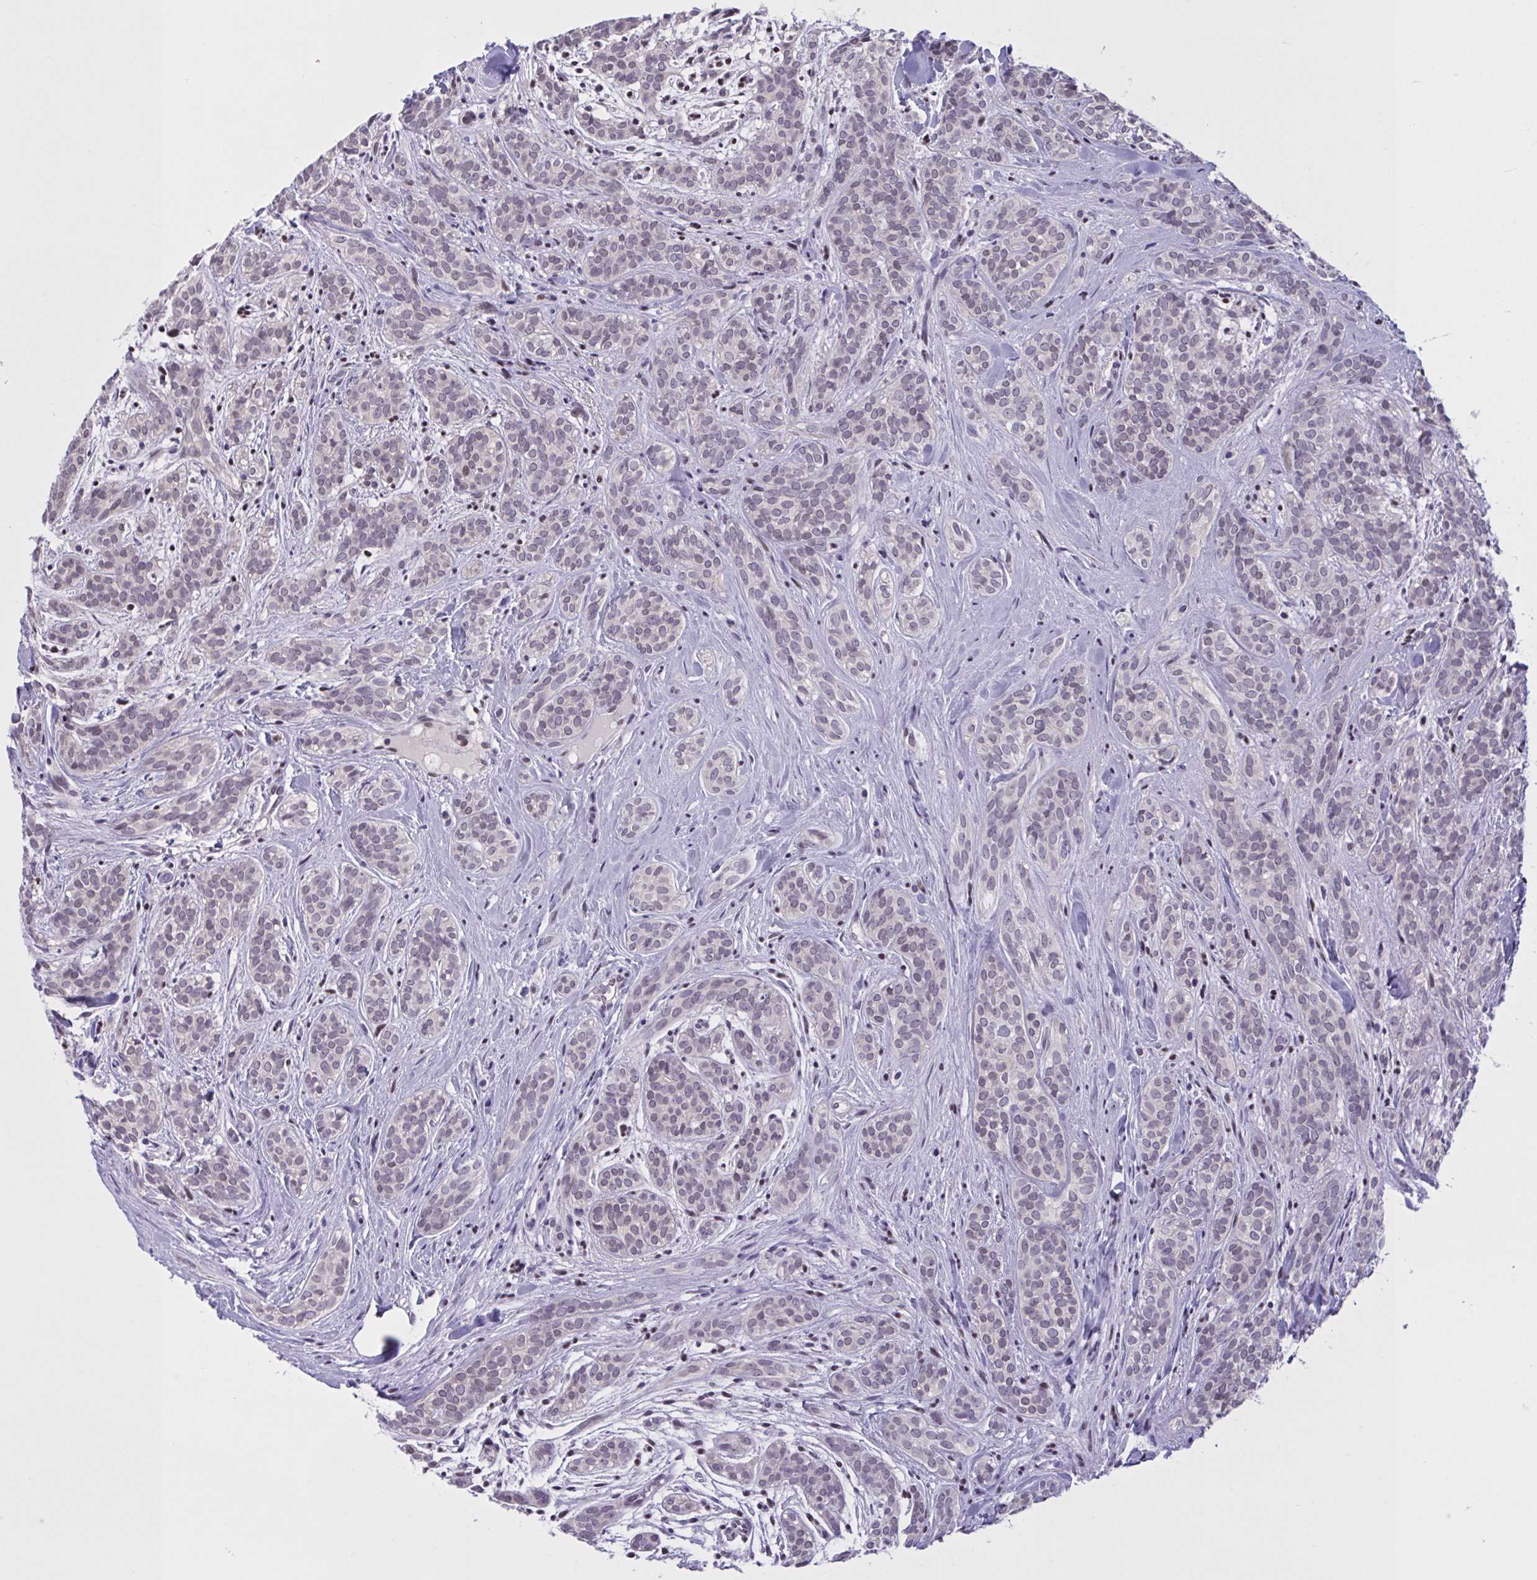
{"staining": {"intensity": "weak", "quantity": "<25%", "location": "nuclear"}, "tissue": "head and neck cancer", "cell_type": "Tumor cells", "image_type": "cancer", "snomed": [{"axis": "morphology", "description": "Adenocarcinoma, NOS"}, {"axis": "topography", "description": "Head-Neck"}], "caption": "Tumor cells are negative for protein expression in human head and neck adenocarcinoma.", "gene": "RBL1", "patient": {"sex": "female", "age": 57}}